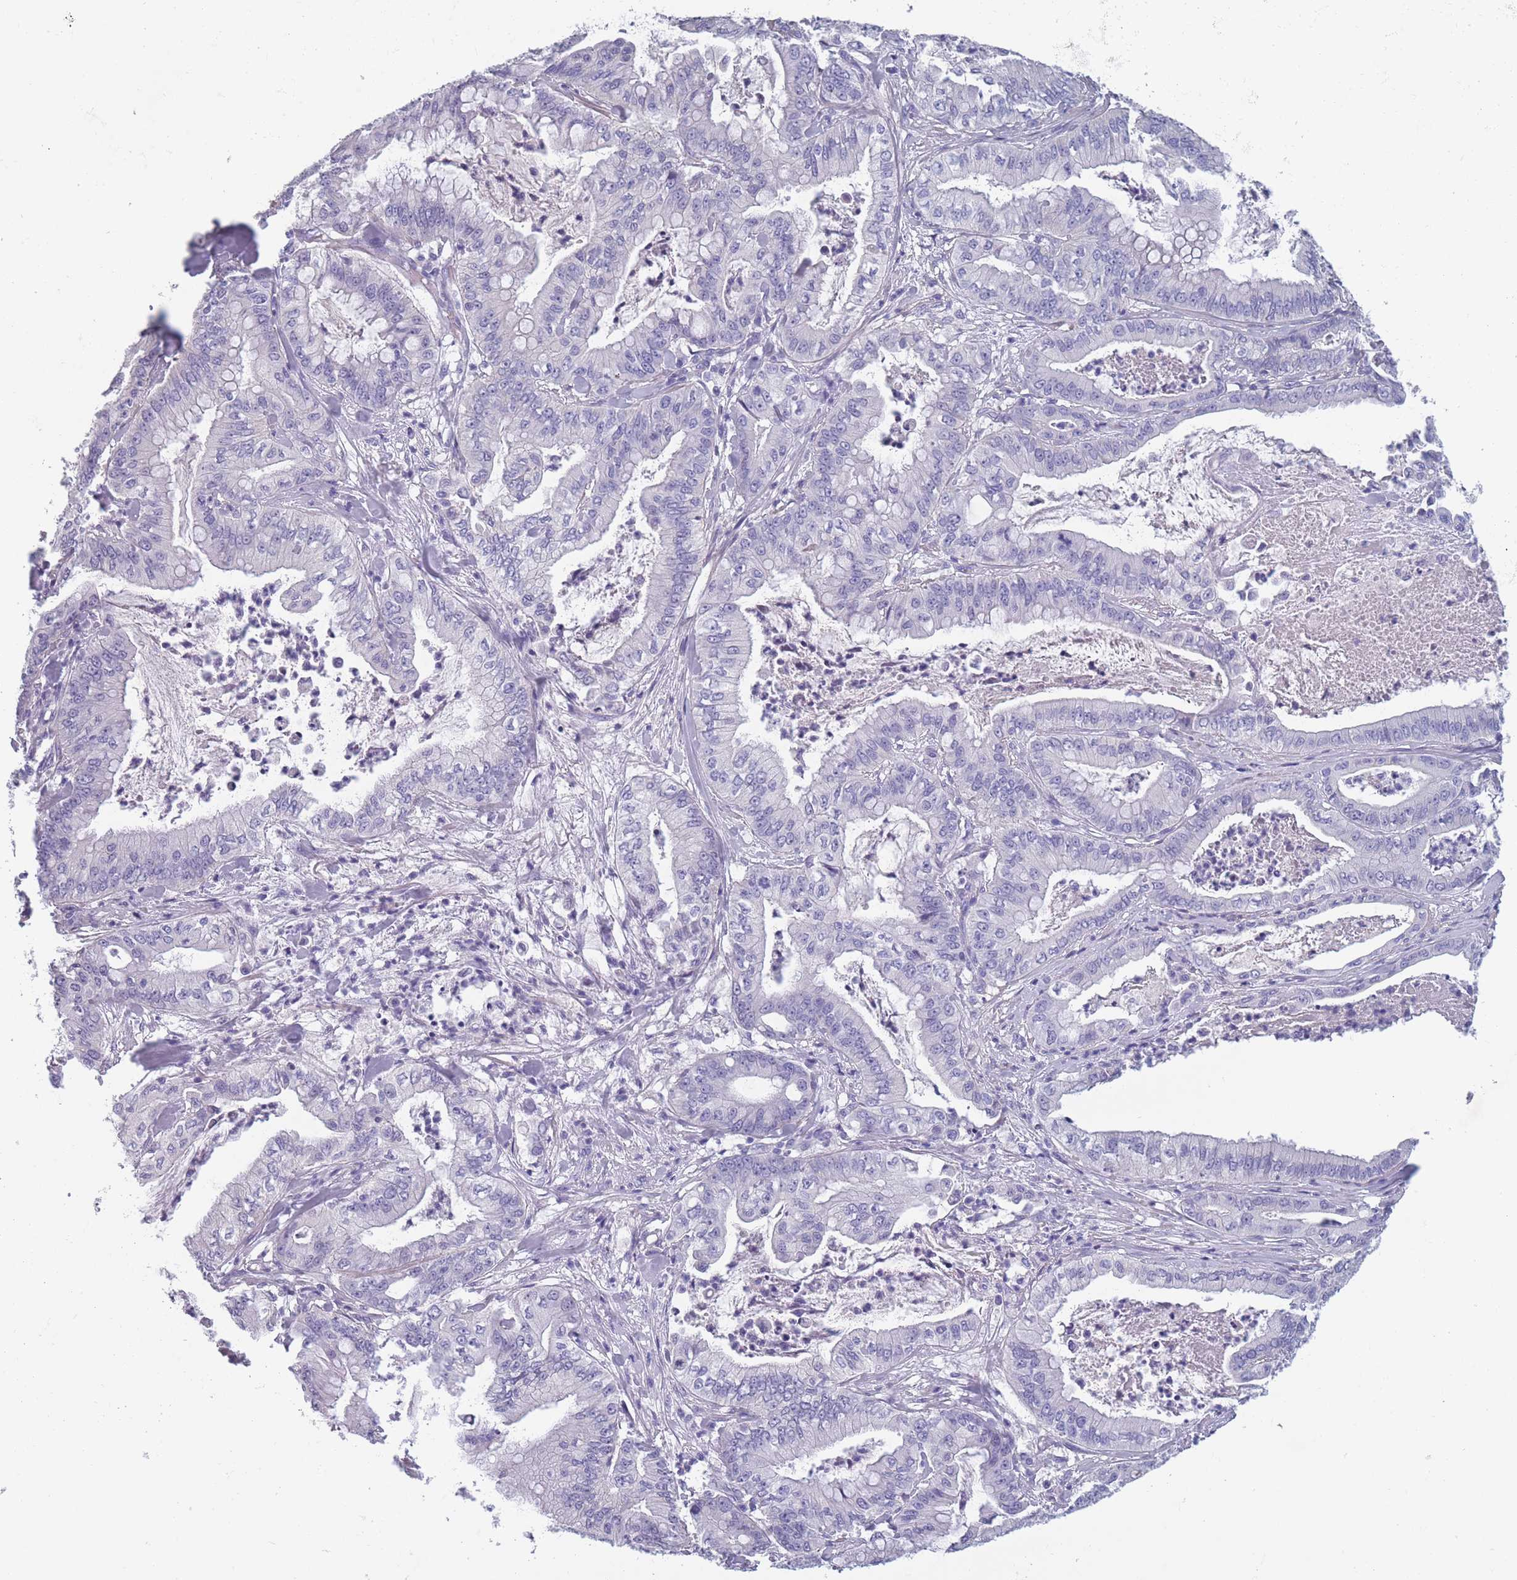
{"staining": {"intensity": "negative", "quantity": "none", "location": "none"}, "tissue": "pancreatic cancer", "cell_type": "Tumor cells", "image_type": "cancer", "snomed": [{"axis": "morphology", "description": "Adenocarcinoma, NOS"}, {"axis": "topography", "description": "Pancreas"}], "caption": "Tumor cells are negative for brown protein staining in pancreatic adenocarcinoma.", "gene": "OR4C5", "patient": {"sex": "male", "age": 71}}